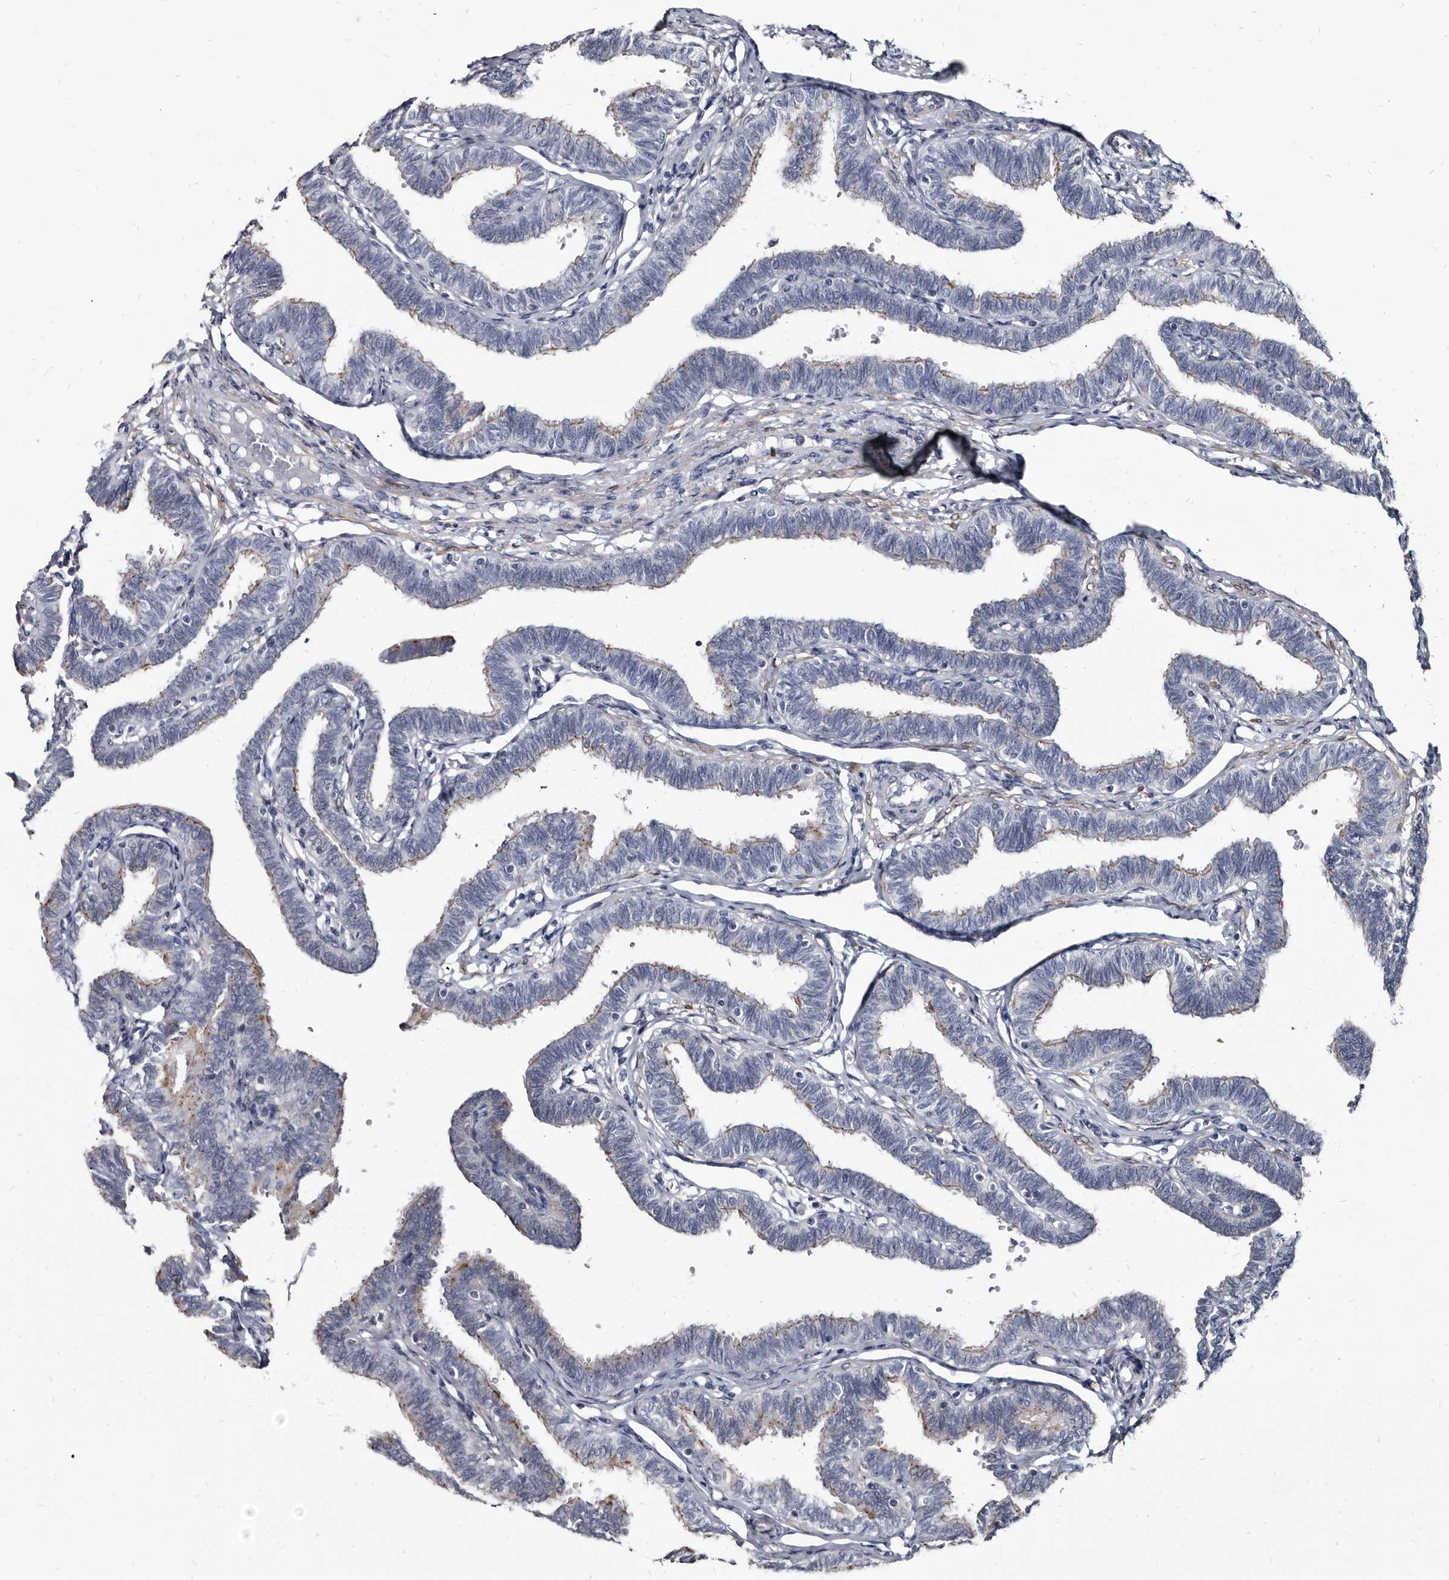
{"staining": {"intensity": "moderate", "quantity": "<25%", "location": "cytoplasmic/membranous"}, "tissue": "fallopian tube", "cell_type": "Glandular cells", "image_type": "normal", "snomed": [{"axis": "morphology", "description": "Normal tissue, NOS"}, {"axis": "topography", "description": "Fallopian tube"}, {"axis": "topography", "description": "Ovary"}], "caption": "Immunohistochemistry (IHC) of unremarkable fallopian tube reveals low levels of moderate cytoplasmic/membranous positivity in approximately <25% of glandular cells.", "gene": "PRSS8", "patient": {"sex": "female", "age": 23}}